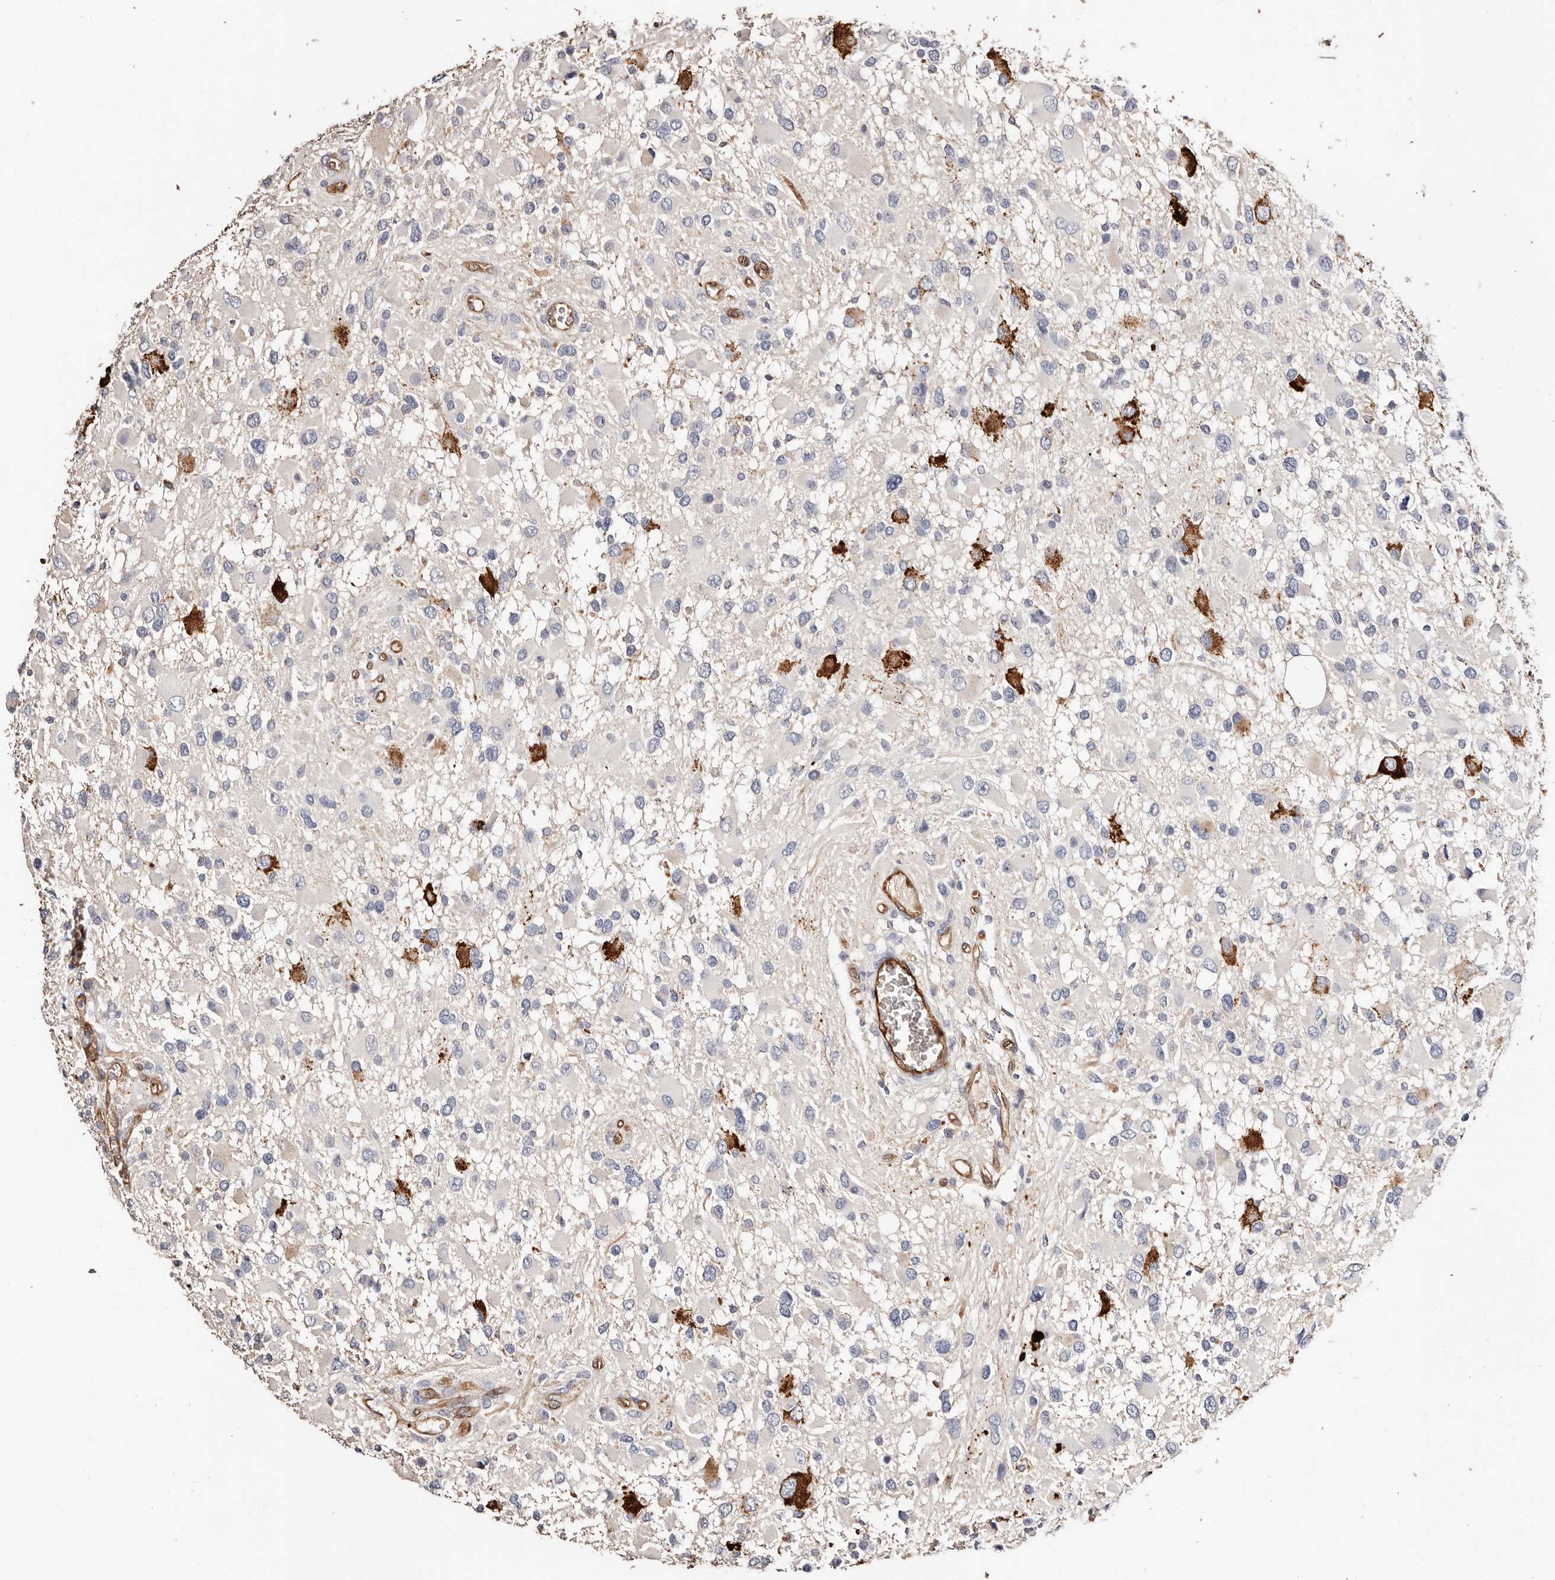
{"staining": {"intensity": "strong", "quantity": "<25%", "location": "cytoplasmic/membranous"}, "tissue": "glioma", "cell_type": "Tumor cells", "image_type": "cancer", "snomed": [{"axis": "morphology", "description": "Glioma, malignant, High grade"}, {"axis": "topography", "description": "Brain"}], "caption": "Protein expression analysis of human glioma reveals strong cytoplasmic/membranous expression in about <25% of tumor cells.", "gene": "TGM2", "patient": {"sex": "male", "age": 53}}